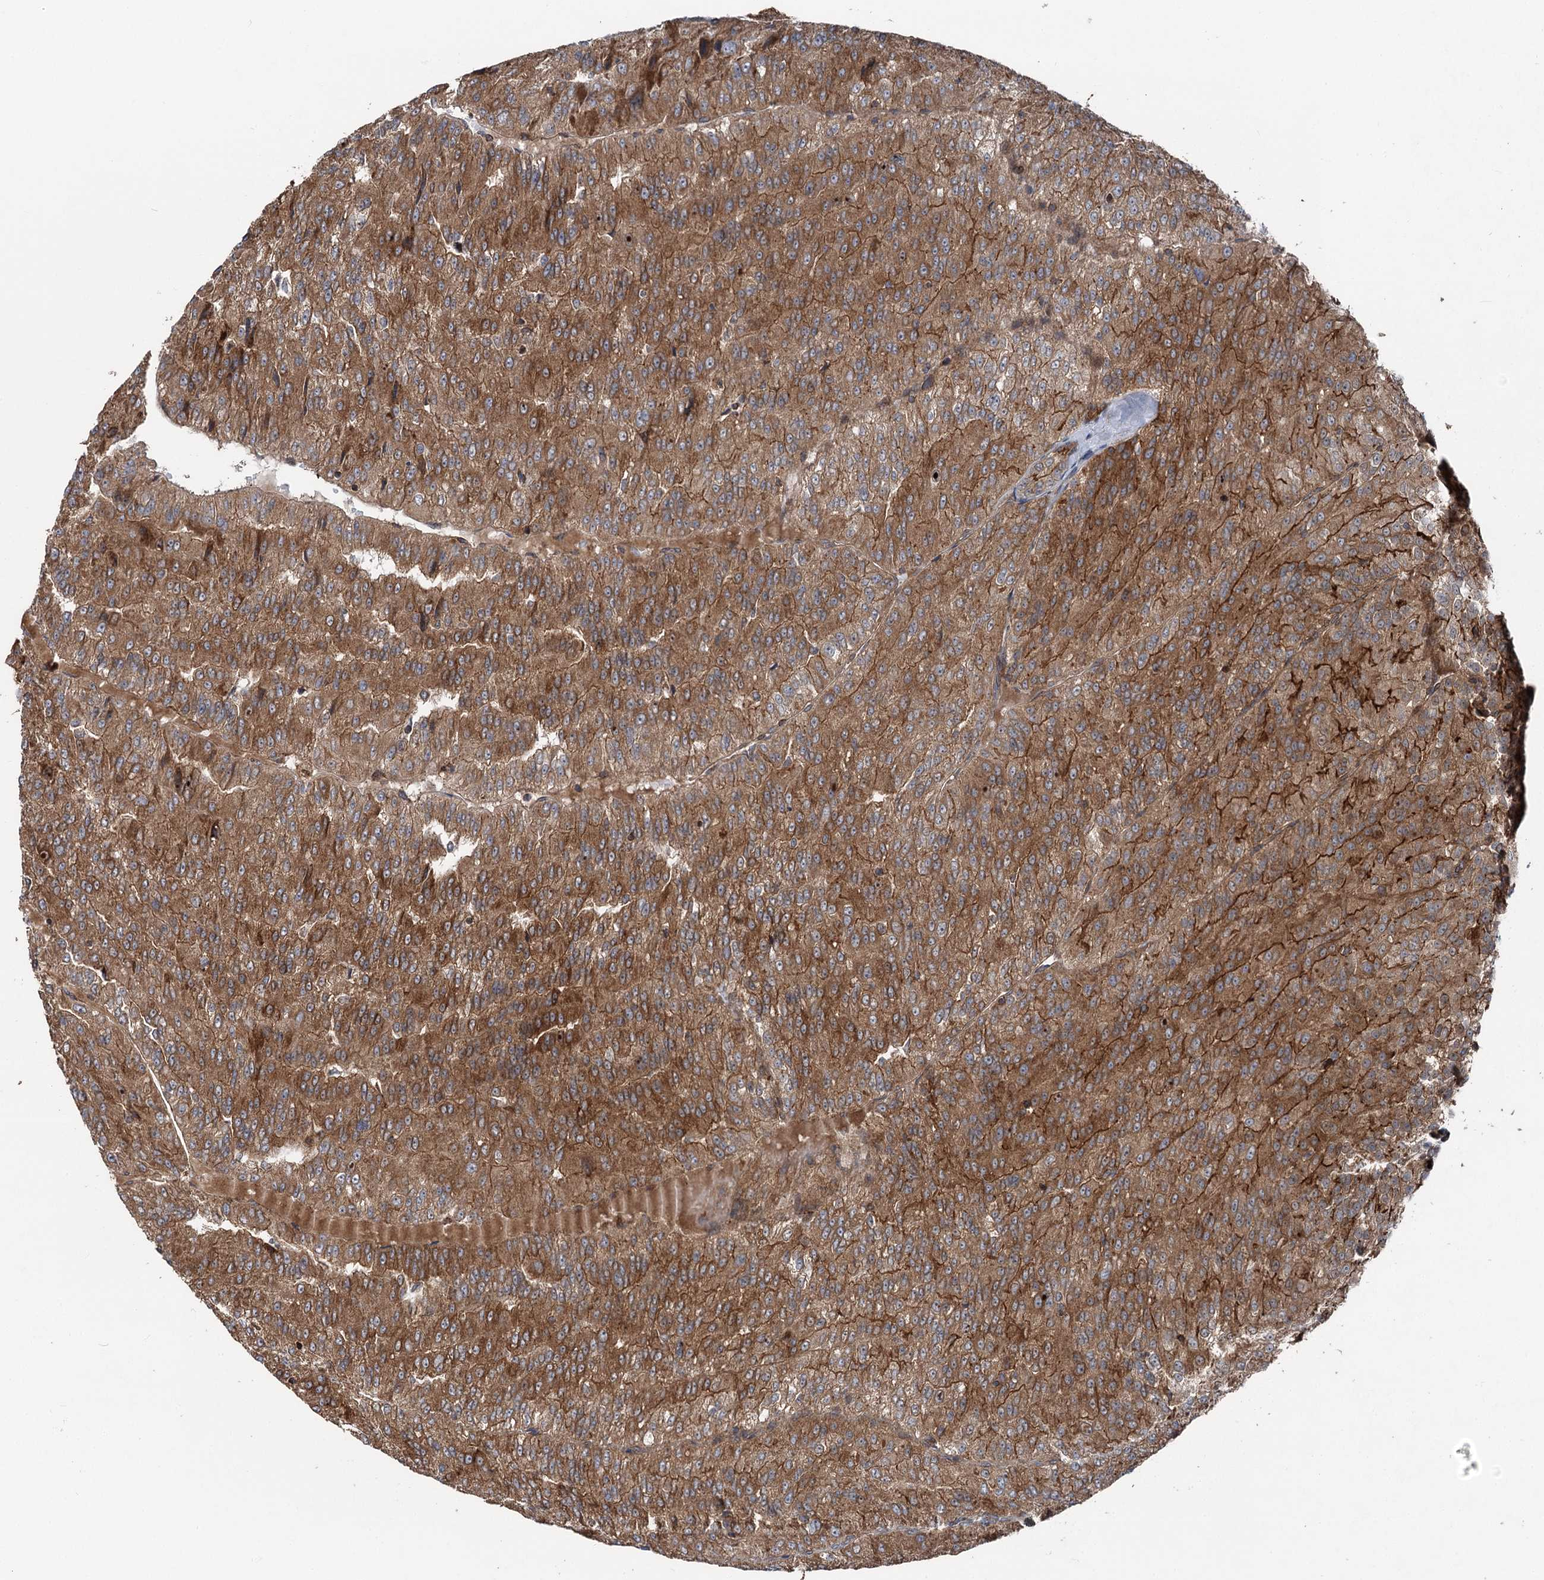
{"staining": {"intensity": "moderate", "quantity": ">75%", "location": "cytoplasmic/membranous"}, "tissue": "renal cancer", "cell_type": "Tumor cells", "image_type": "cancer", "snomed": [{"axis": "morphology", "description": "Adenocarcinoma, NOS"}, {"axis": "topography", "description": "Kidney"}], "caption": "Renal cancer tissue exhibits moderate cytoplasmic/membranous staining in approximately >75% of tumor cells", "gene": "ITFG2", "patient": {"sex": "female", "age": 63}}